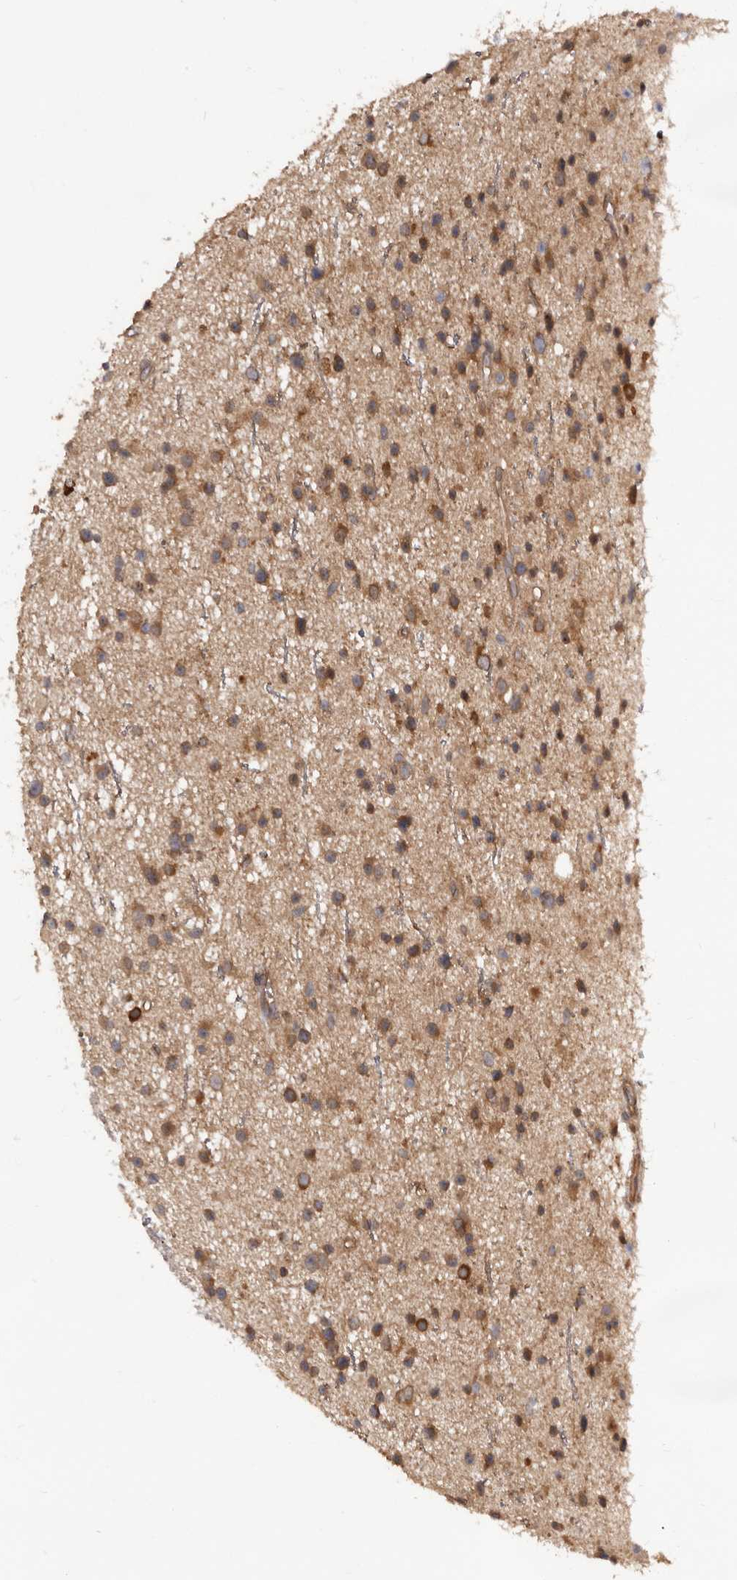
{"staining": {"intensity": "moderate", "quantity": ">75%", "location": "cytoplasmic/membranous"}, "tissue": "glioma", "cell_type": "Tumor cells", "image_type": "cancer", "snomed": [{"axis": "morphology", "description": "Glioma, malignant, Low grade"}, {"axis": "topography", "description": "Cerebral cortex"}], "caption": "Glioma was stained to show a protein in brown. There is medium levels of moderate cytoplasmic/membranous expression in about >75% of tumor cells. The staining was performed using DAB (3,3'-diaminobenzidine), with brown indicating positive protein expression. Nuclei are stained blue with hematoxylin.", "gene": "HBS1L", "patient": {"sex": "female", "age": 39}}